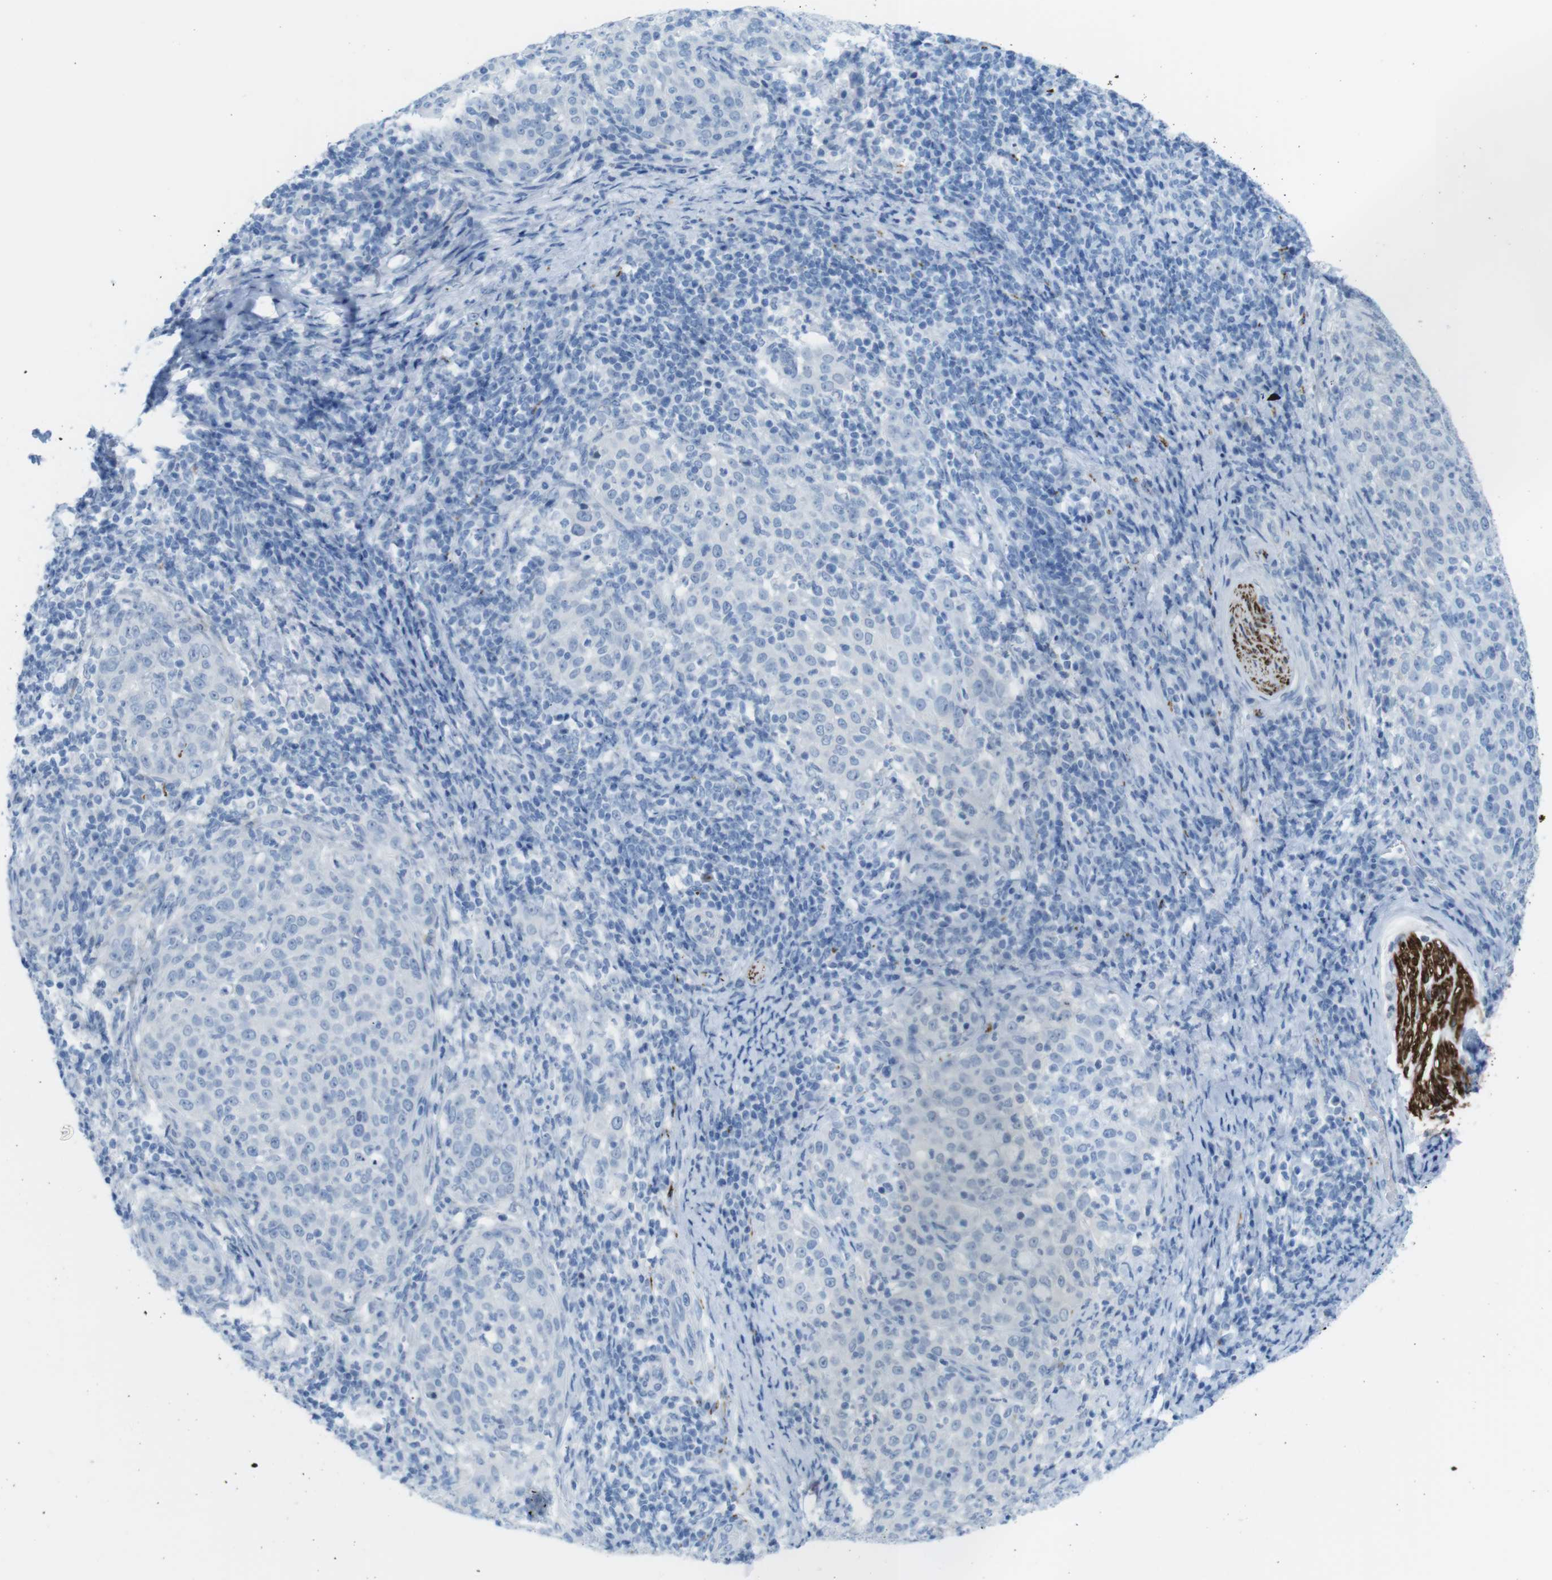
{"staining": {"intensity": "negative", "quantity": "none", "location": "none"}, "tissue": "cervical cancer", "cell_type": "Tumor cells", "image_type": "cancer", "snomed": [{"axis": "morphology", "description": "Squamous cell carcinoma, NOS"}, {"axis": "topography", "description": "Cervix"}], "caption": "Immunohistochemical staining of cervical cancer (squamous cell carcinoma) reveals no significant staining in tumor cells.", "gene": "GAP43", "patient": {"sex": "female", "age": 51}}